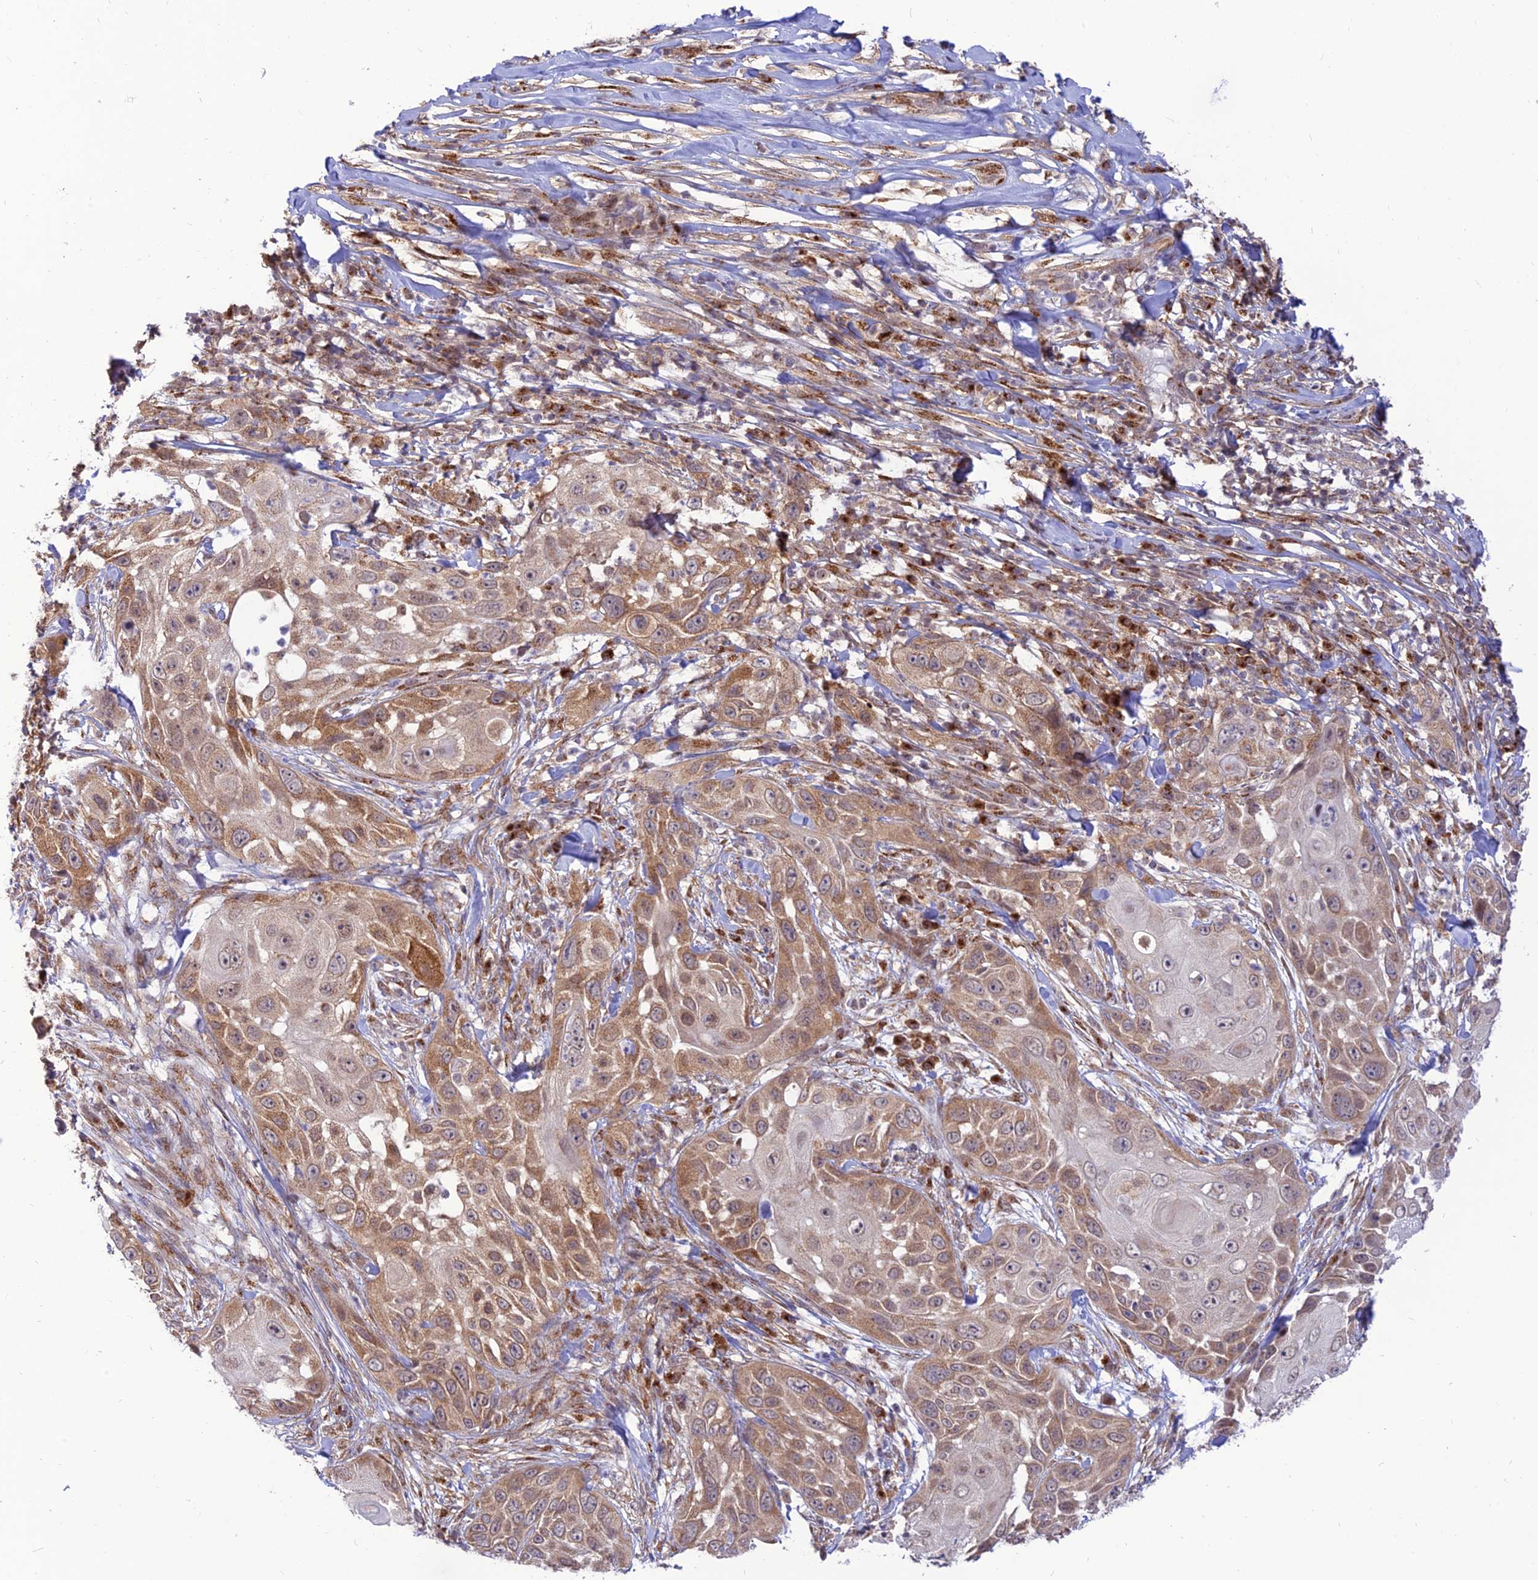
{"staining": {"intensity": "moderate", "quantity": ">75%", "location": "cytoplasmic/membranous"}, "tissue": "skin cancer", "cell_type": "Tumor cells", "image_type": "cancer", "snomed": [{"axis": "morphology", "description": "Squamous cell carcinoma, NOS"}, {"axis": "topography", "description": "Skin"}], "caption": "Brown immunohistochemical staining in skin cancer shows moderate cytoplasmic/membranous staining in about >75% of tumor cells.", "gene": "GOLGA3", "patient": {"sex": "female", "age": 44}}